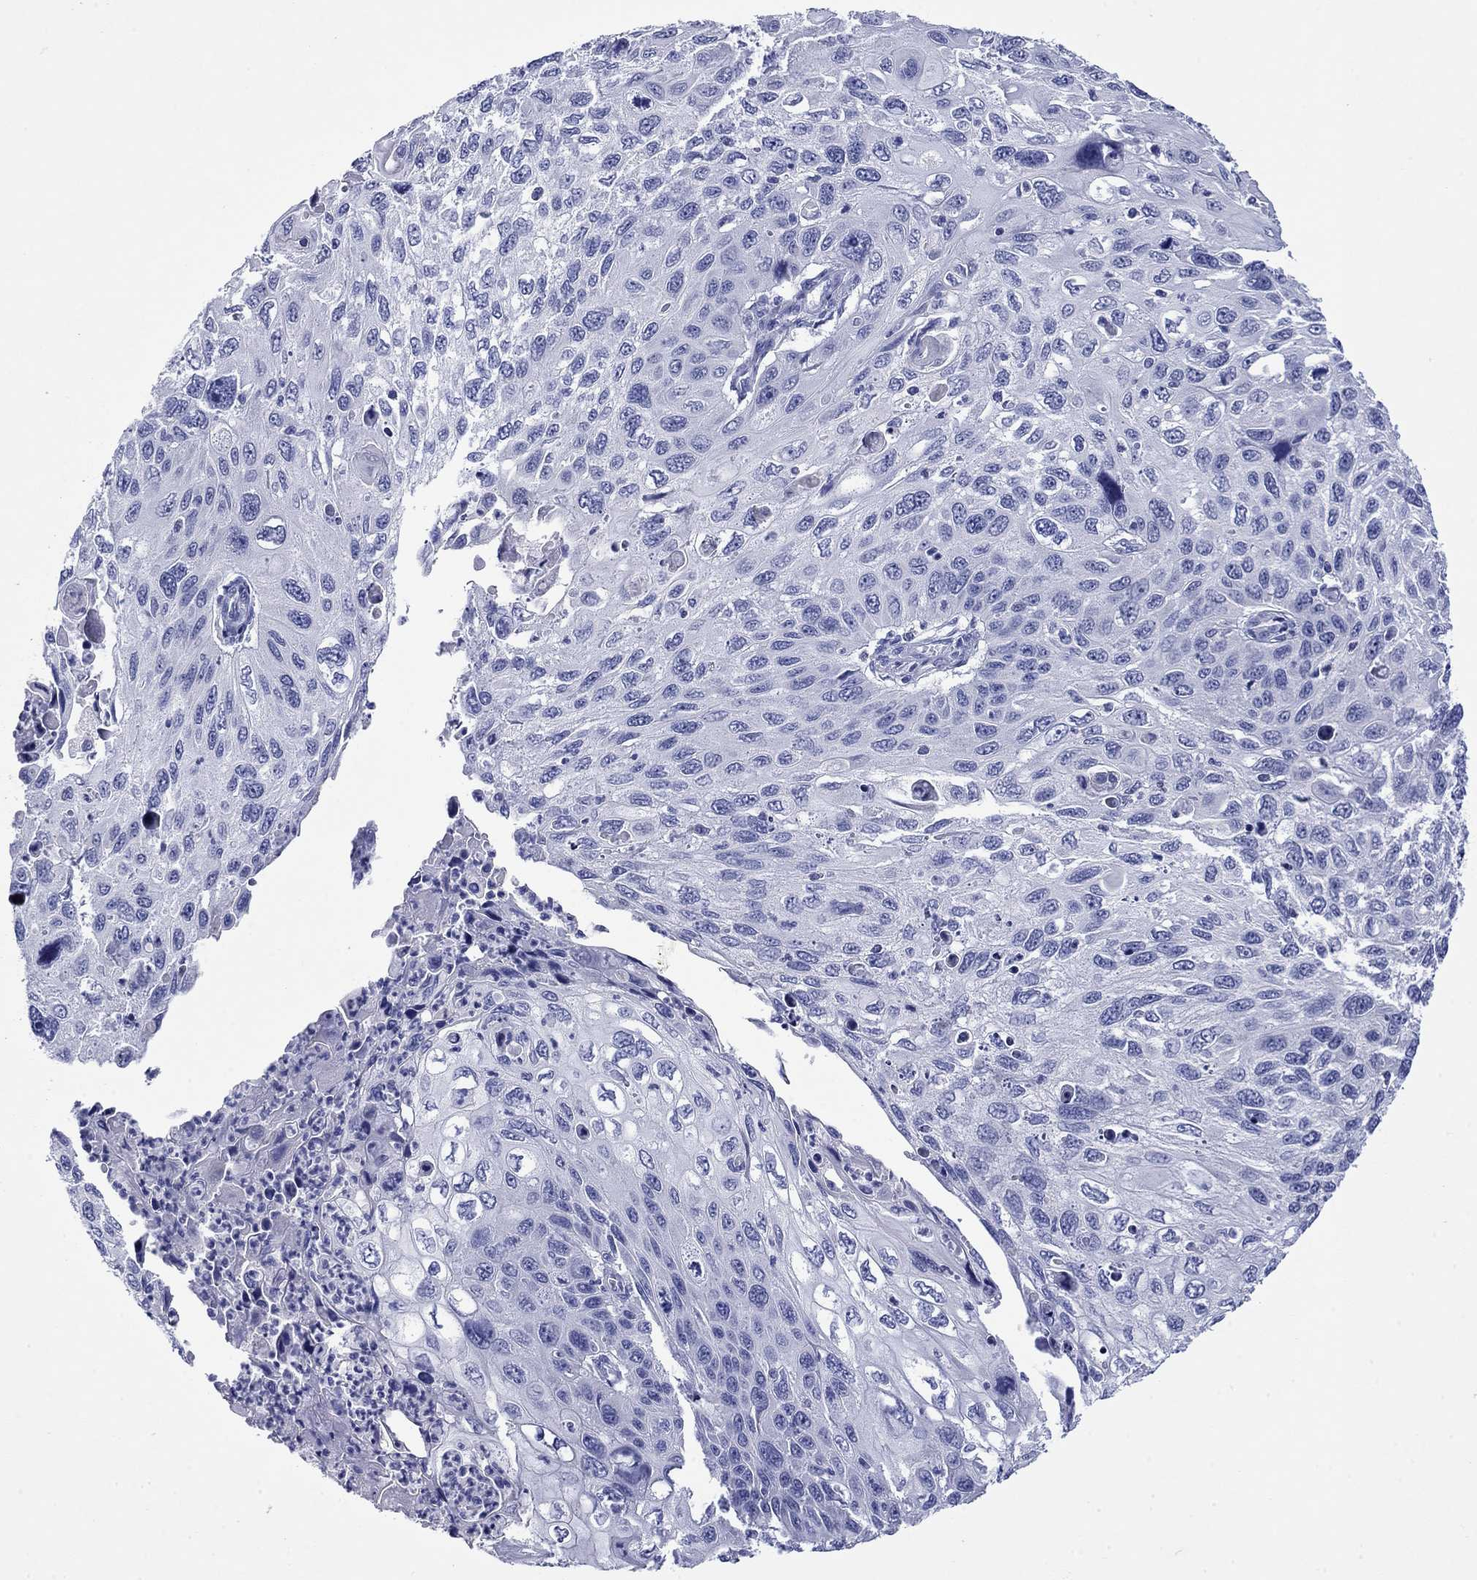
{"staining": {"intensity": "negative", "quantity": "none", "location": "none"}, "tissue": "cervical cancer", "cell_type": "Tumor cells", "image_type": "cancer", "snomed": [{"axis": "morphology", "description": "Squamous cell carcinoma, NOS"}, {"axis": "topography", "description": "Cervix"}], "caption": "DAB (3,3'-diaminobenzidine) immunohistochemical staining of human cervical squamous cell carcinoma displays no significant positivity in tumor cells.", "gene": "GIP", "patient": {"sex": "female", "age": 70}}